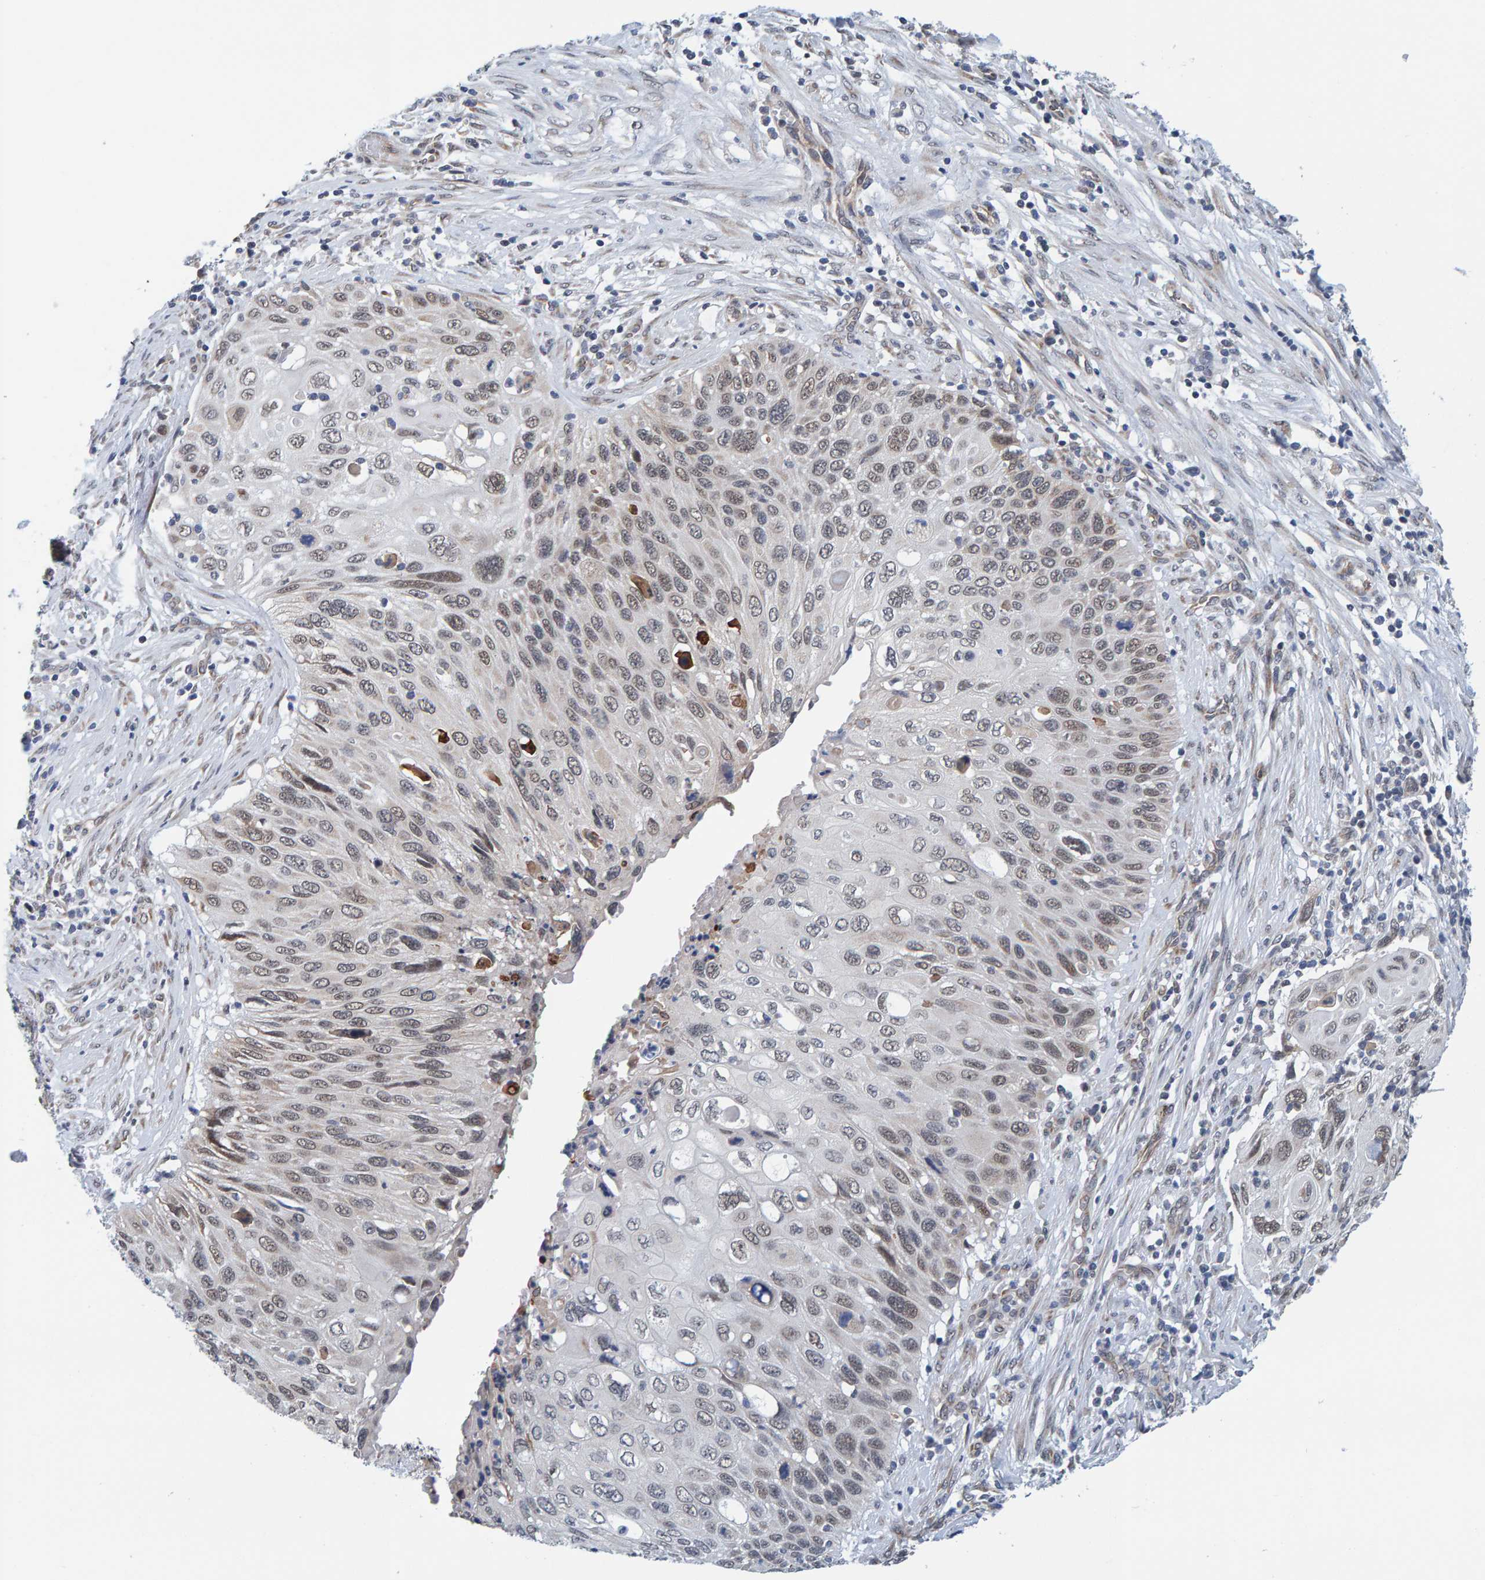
{"staining": {"intensity": "weak", "quantity": "<25%", "location": "nuclear"}, "tissue": "cervical cancer", "cell_type": "Tumor cells", "image_type": "cancer", "snomed": [{"axis": "morphology", "description": "Squamous cell carcinoma, NOS"}, {"axis": "topography", "description": "Cervix"}], "caption": "Immunohistochemical staining of human cervical cancer (squamous cell carcinoma) reveals no significant expression in tumor cells.", "gene": "SCRN2", "patient": {"sex": "female", "age": 70}}